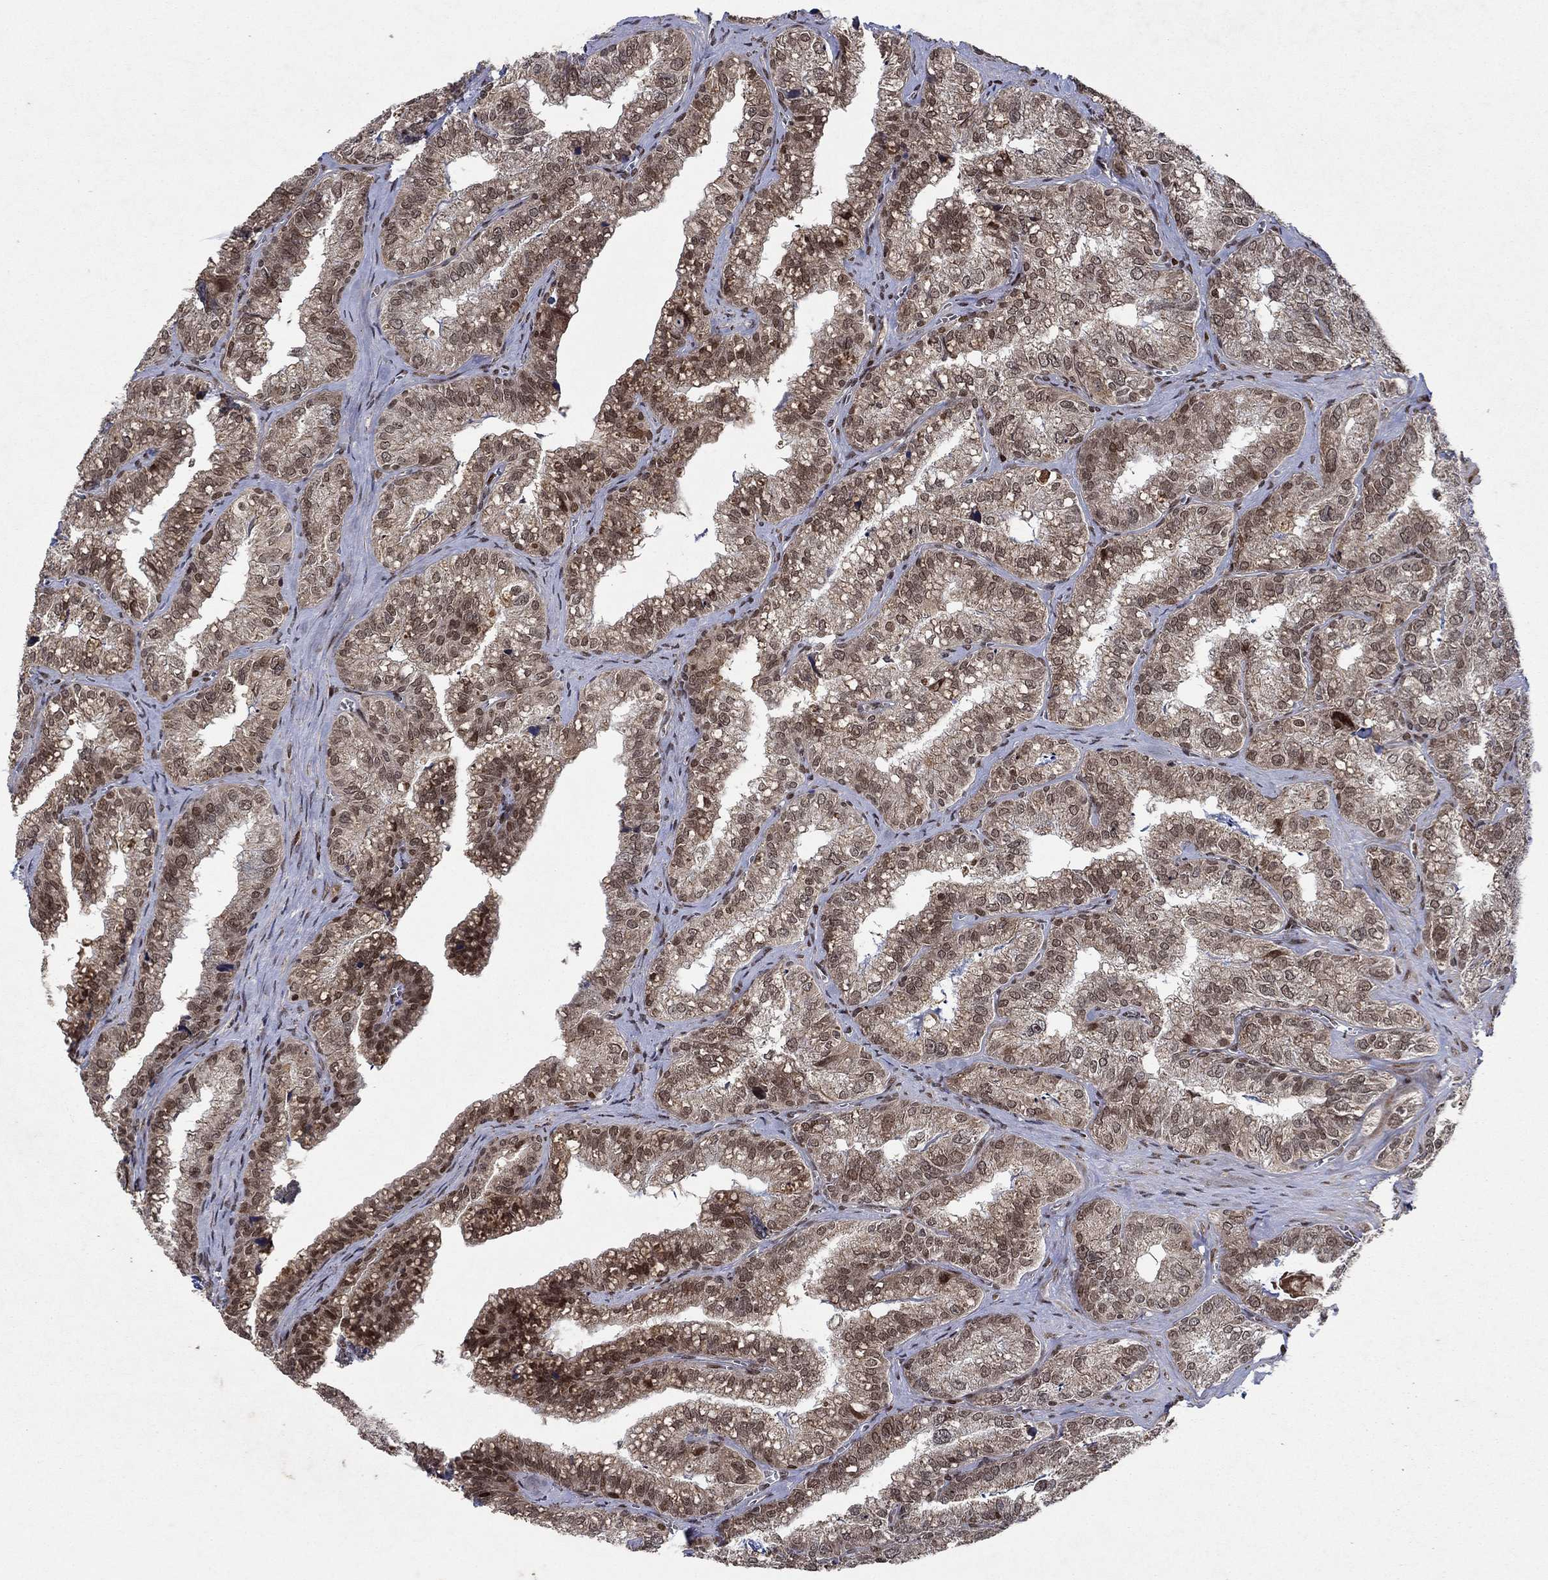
{"staining": {"intensity": "moderate", "quantity": "<25%", "location": "cytoplasmic/membranous,nuclear"}, "tissue": "seminal vesicle", "cell_type": "Glandular cells", "image_type": "normal", "snomed": [{"axis": "morphology", "description": "Normal tissue, NOS"}, {"axis": "topography", "description": "Seminal veicle"}], "caption": "Protein expression by immunohistochemistry demonstrates moderate cytoplasmic/membranous,nuclear positivity in about <25% of glandular cells in normal seminal vesicle. The protein of interest is stained brown, and the nuclei are stained in blue (DAB (3,3'-diaminobenzidine) IHC with brightfield microscopy, high magnification).", "gene": "PRICKLE4", "patient": {"sex": "male", "age": 57}}